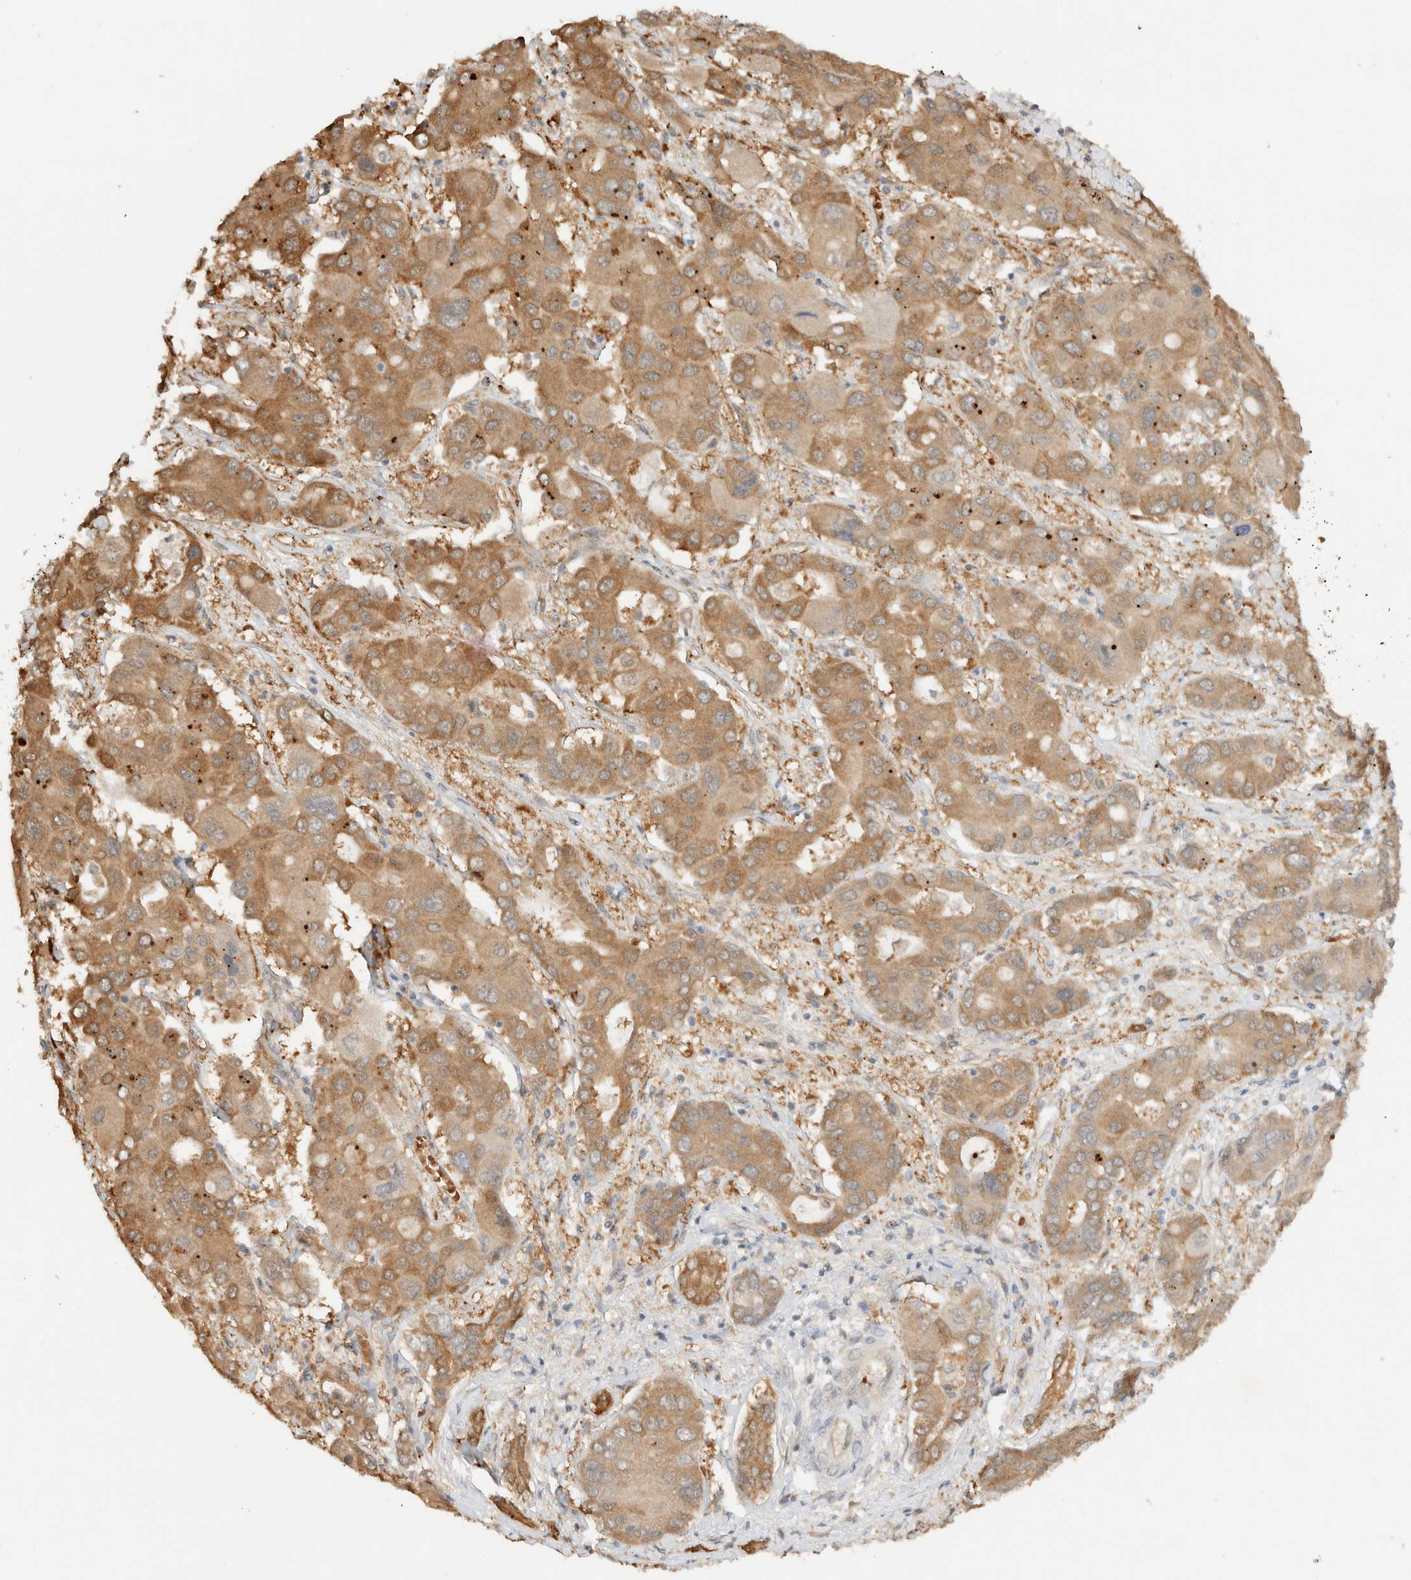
{"staining": {"intensity": "moderate", "quantity": ">75%", "location": "cytoplasmic/membranous"}, "tissue": "liver cancer", "cell_type": "Tumor cells", "image_type": "cancer", "snomed": [{"axis": "morphology", "description": "Cholangiocarcinoma"}, {"axis": "topography", "description": "Liver"}], "caption": "Tumor cells reveal medium levels of moderate cytoplasmic/membranous expression in about >75% of cells in human cholangiocarcinoma (liver).", "gene": "CA13", "patient": {"sex": "male", "age": 67}}